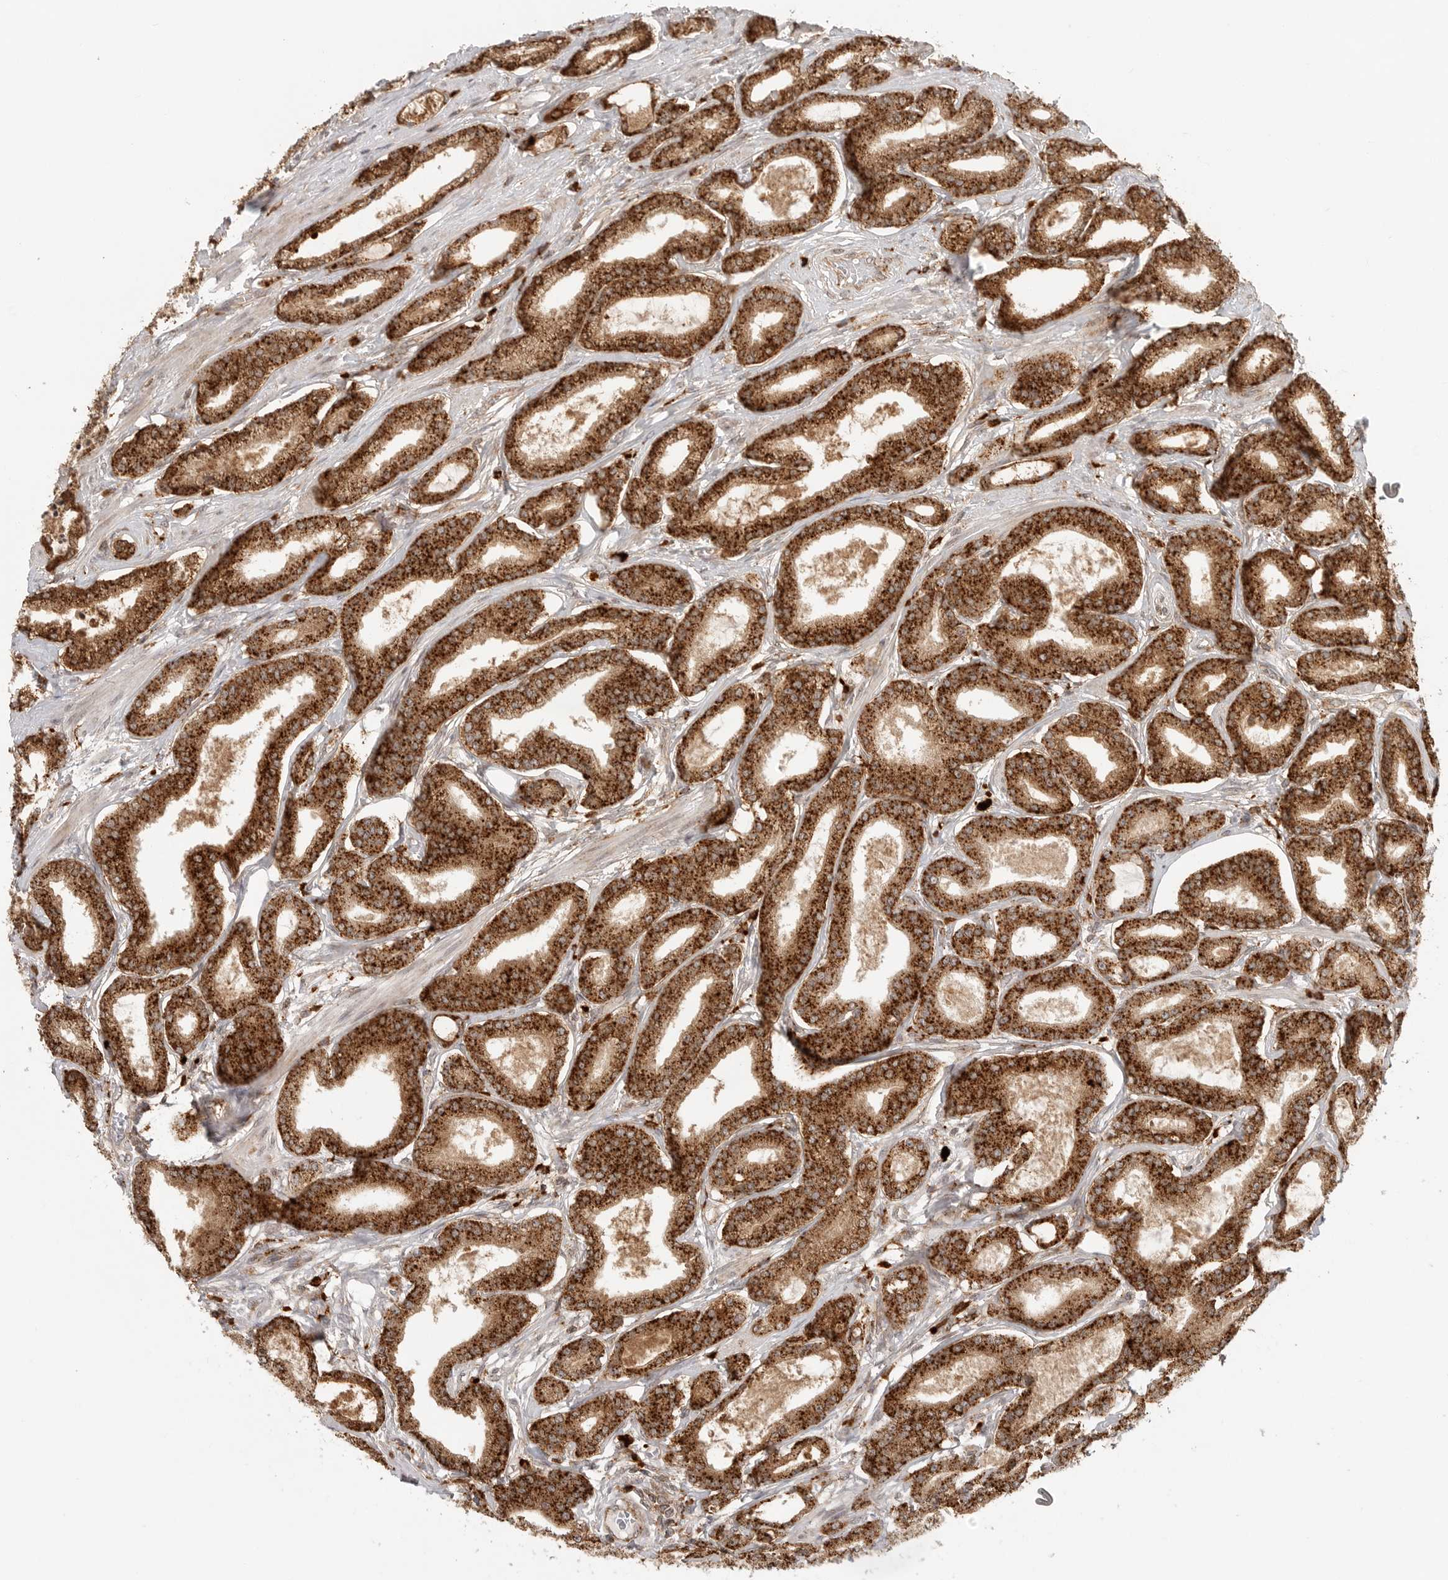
{"staining": {"intensity": "strong", "quantity": ">75%", "location": "cytoplasmic/membranous"}, "tissue": "prostate cancer", "cell_type": "Tumor cells", "image_type": "cancer", "snomed": [{"axis": "morphology", "description": "Adenocarcinoma, Low grade"}, {"axis": "topography", "description": "Prostate"}], "caption": "Prostate cancer (adenocarcinoma (low-grade)) stained with a brown dye displays strong cytoplasmic/membranous positive staining in approximately >75% of tumor cells.", "gene": "IDUA", "patient": {"sex": "male", "age": 60}}